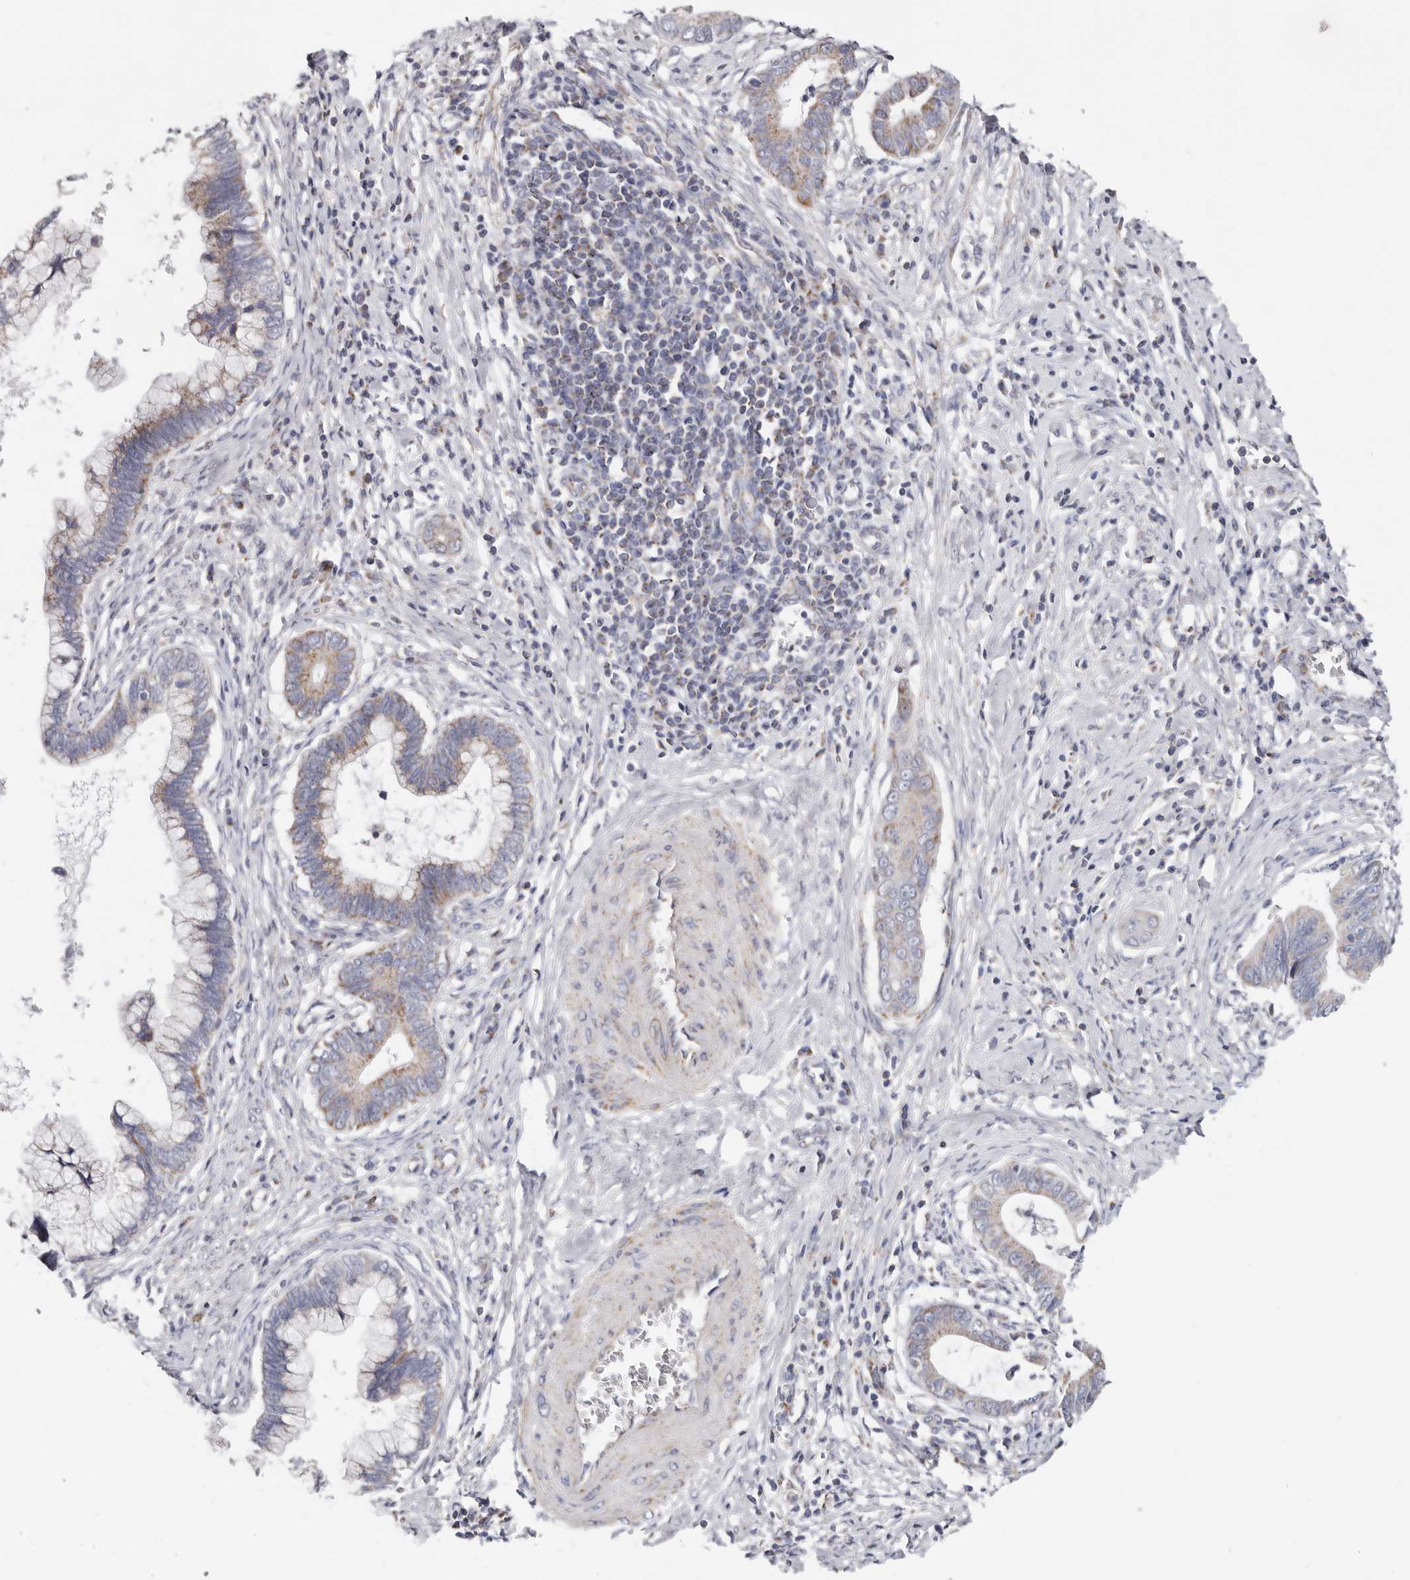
{"staining": {"intensity": "weak", "quantity": ">75%", "location": "cytoplasmic/membranous"}, "tissue": "cervical cancer", "cell_type": "Tumor cells", "image_type": "cancer", "snomed": [{"axis": "morphology", "description": "Adenocarcinoma, NOS"}, {"axis": "topography", "description": "Cervix"}], "caption": "Immunohistochemistry (IHC) photomicrograph of human adenocarcinoma (cervical) stained for a protein (brown), which shows low levels of weak cytoplasmic/membranous positivity in about >75% of tumor cells.", "gene": "RSPO2", "patient": {"sex": "female", "age": 44}}